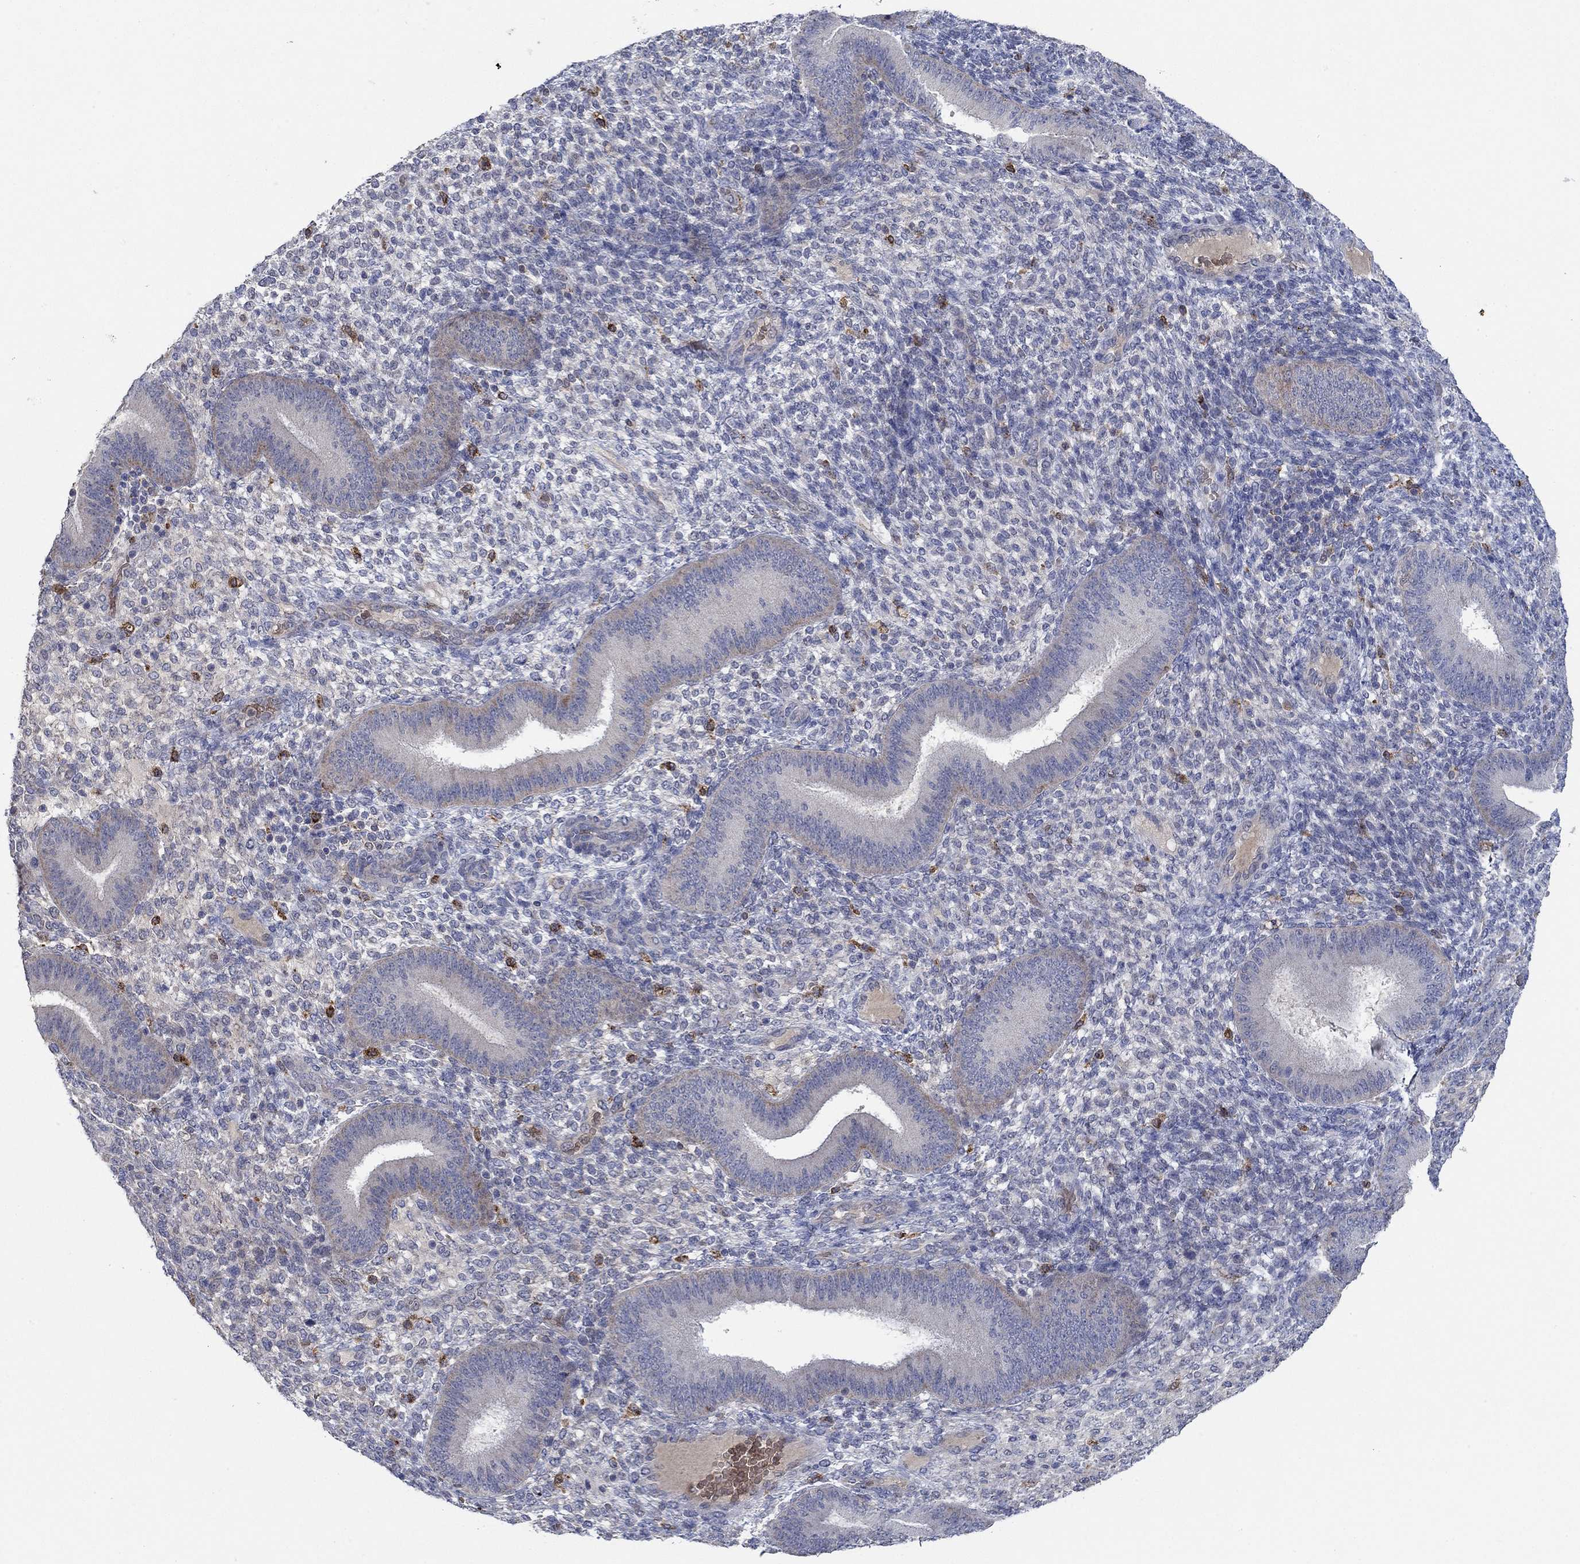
{"staining": {"intensity": "negative", "quantity": "none", "location": "none"}, "tissue": "endometrium", "cell_type": "Cells in endometrial stroma", "image_type": "normal", "snomed": [{"axis": "morphology", "description": "Normal tissue, NOS"}, {"axis": "topography", "description": "Endometrium"}], "caption": "This histopathology image is of normal endometrium stained with immunohistochemistry to label a protein in brown with the nuclei are counter-stained blue. There is no positivity in cells in endometrial stroma.", "gene": "MPP1", "patient": {"sex": "female", "age": 39}}